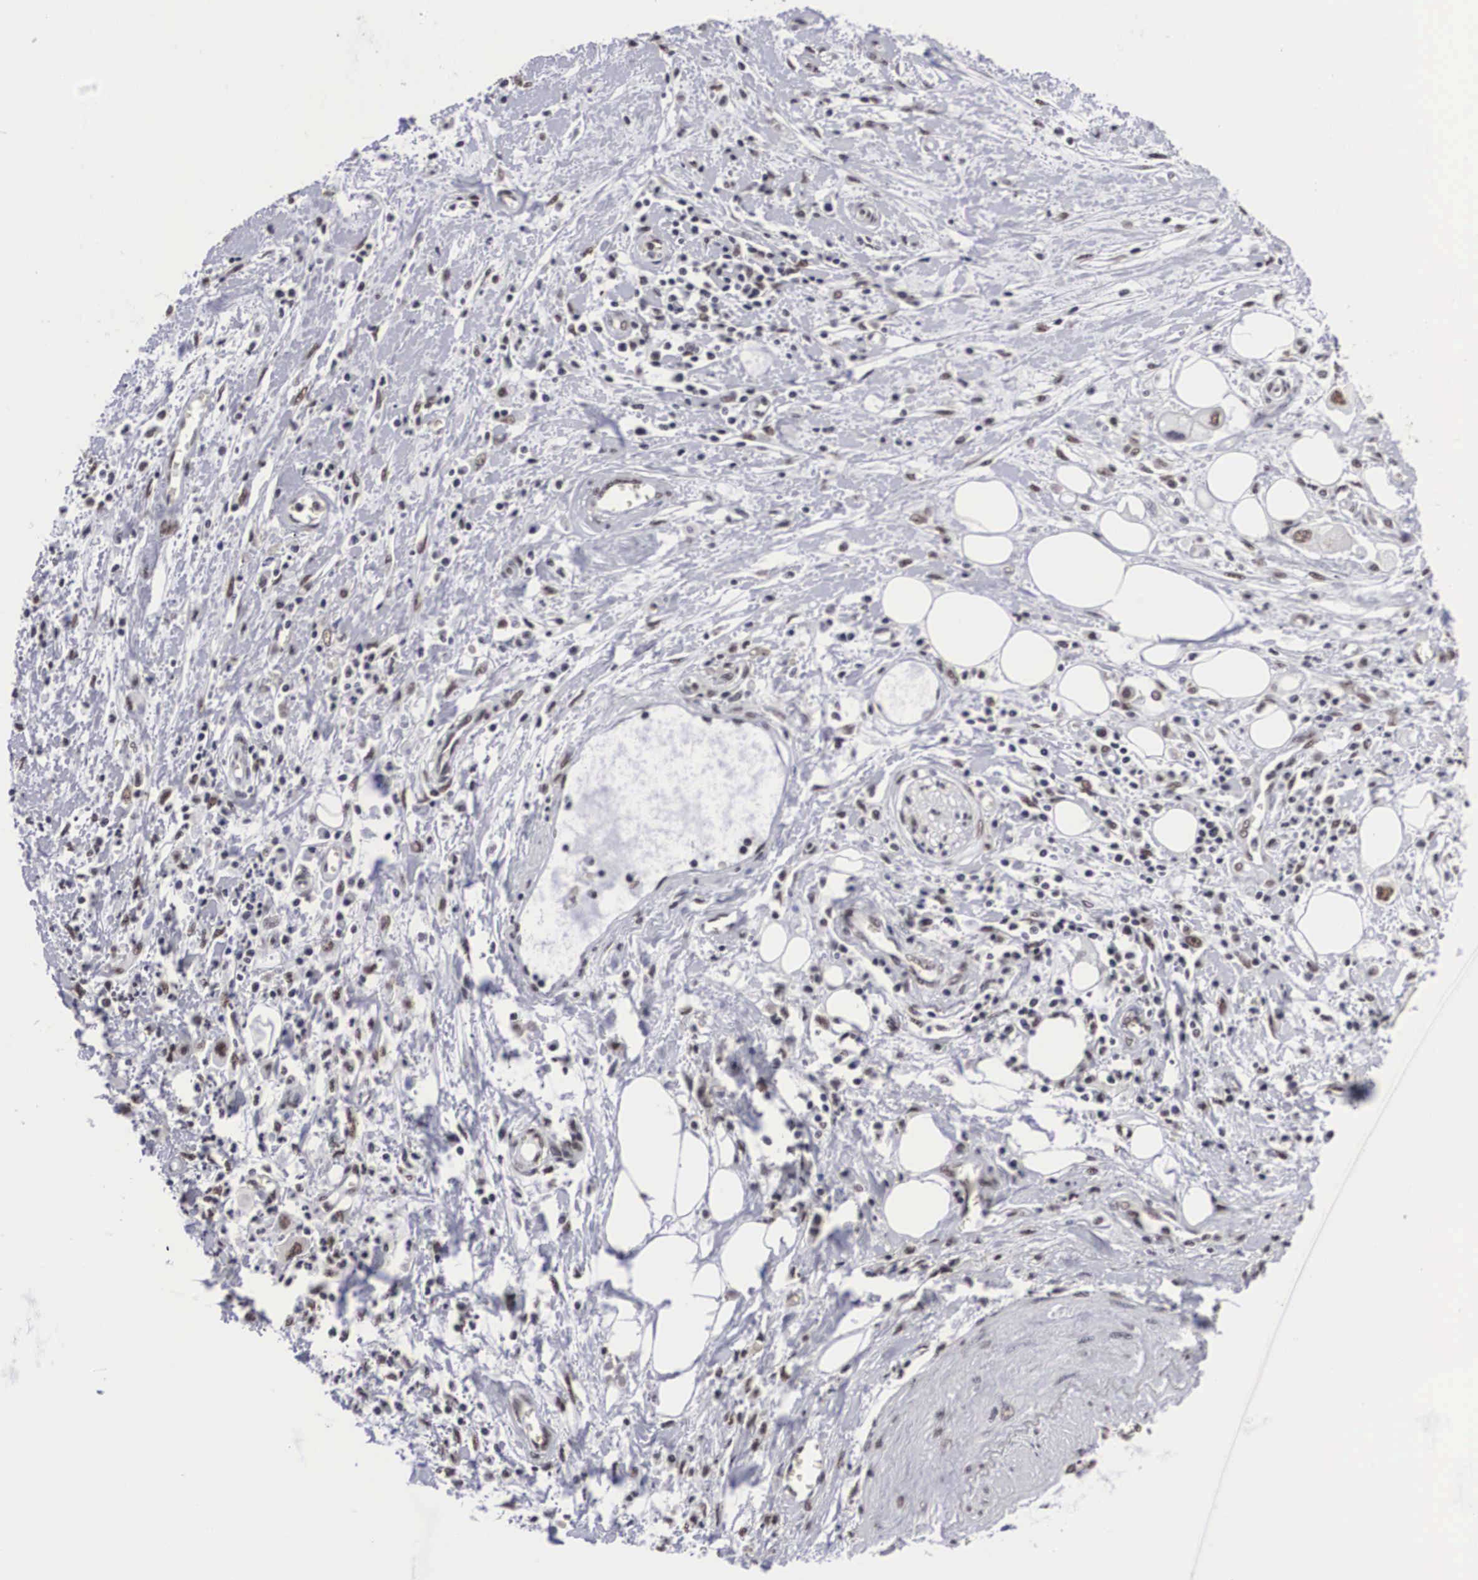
{"staining": {"intensity": "weak", "quantity": ">75%", "location": "nuclear"}, "tissue": "pancreatic cancer", "cell_type": "Tumor cells", "image_type": "cancer", "snomed": [{"axis": "morphology", "description": "Adenocarcinoma, NOS"}, {"axis": "topography", "description": "Pancreas"}], "caption": "Brown immunohistochemical staining in human pancreatic cancer (adenocarcinoma) shows weak nuclear expression in about >75% of tumor cells.", "gene": "ACIN1", "patient": {"sex": "female", "age": 70}}